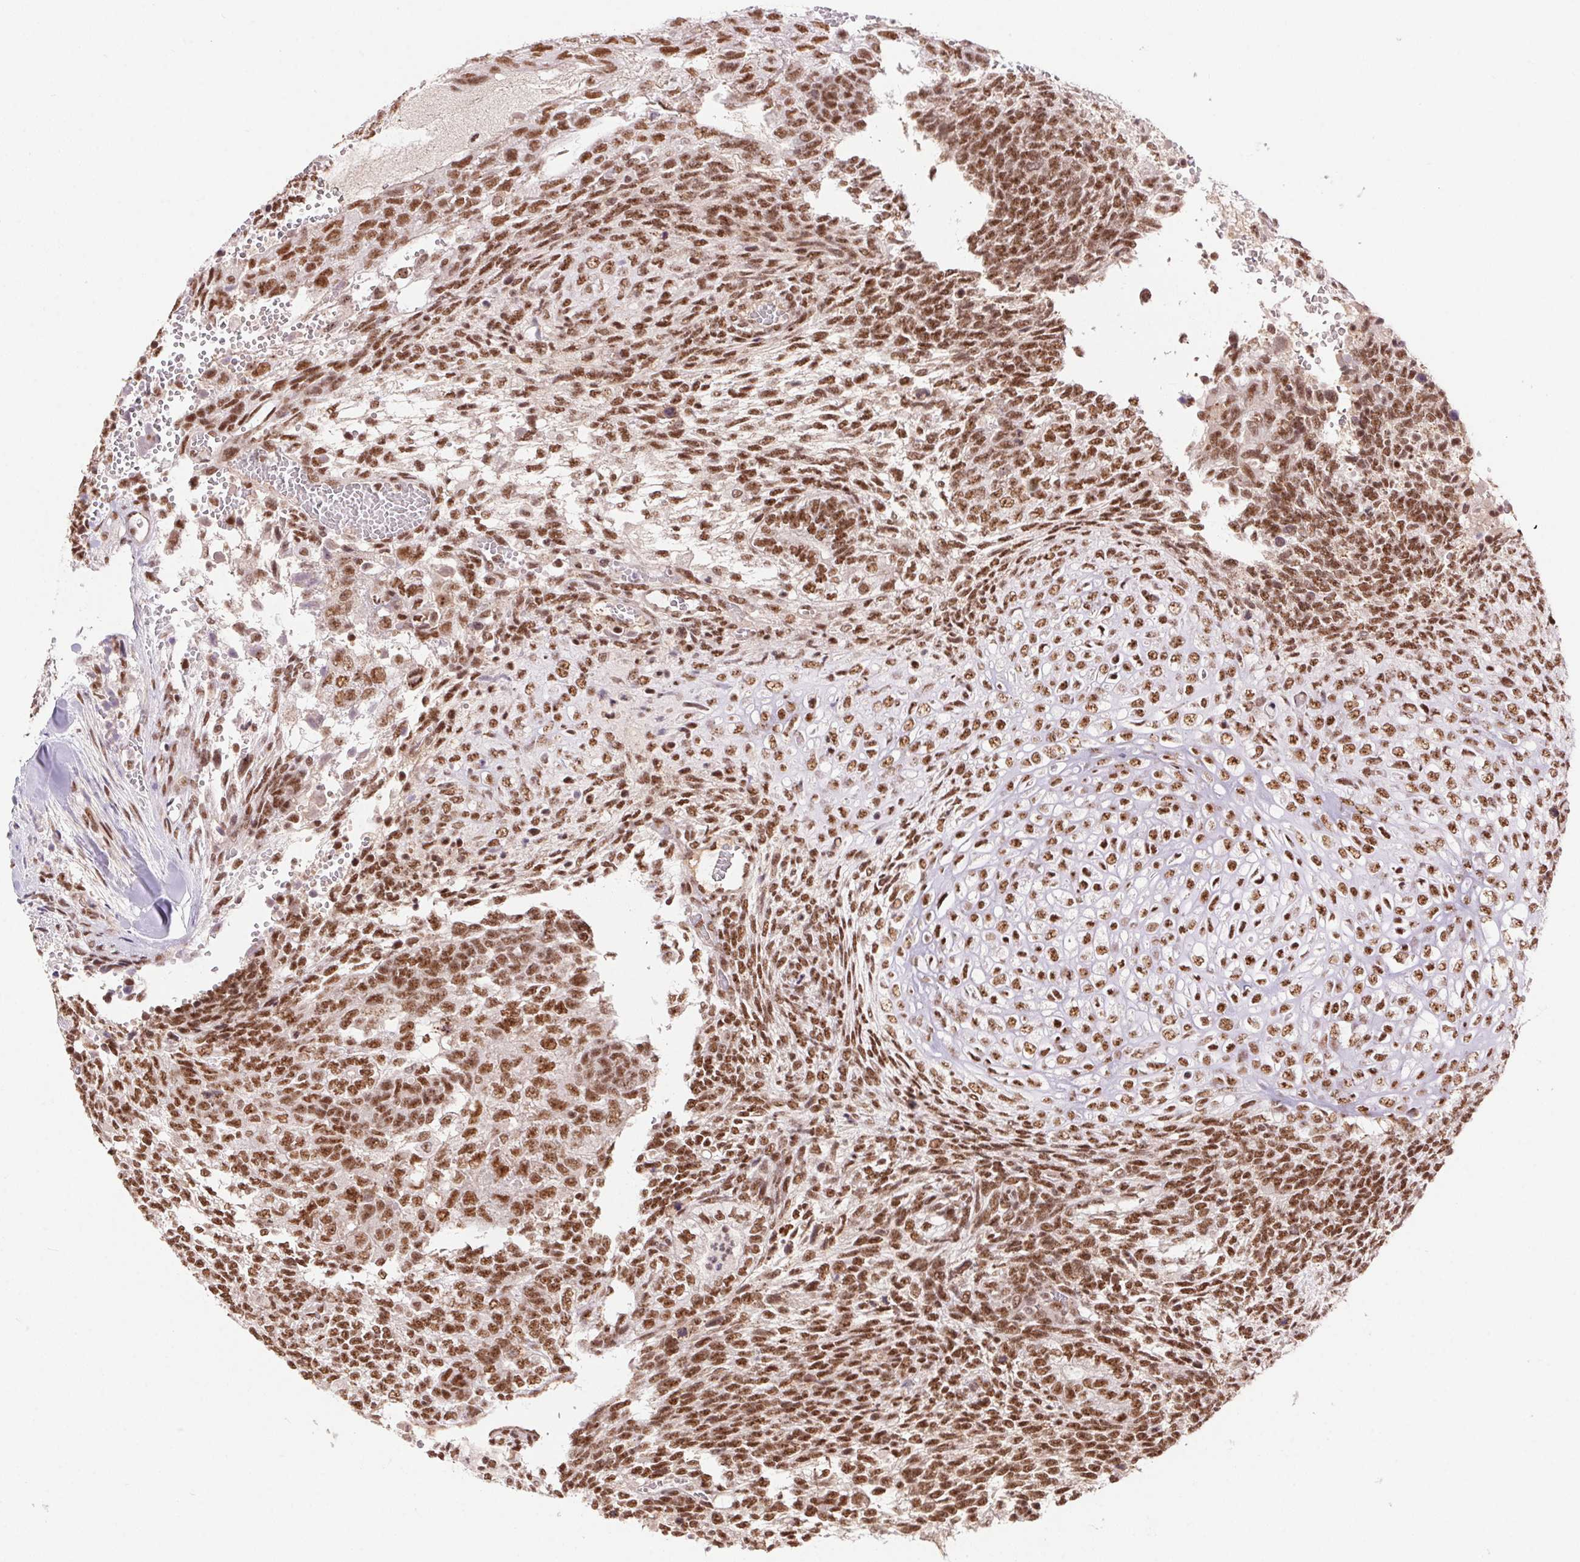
{"staining": {"intensity": "strong", "quantity": ">75%", "location": "nuclear"}, "tissue": "testis cancer", "cell_type": "Tumor cells", "image_type": "cancer", "snomed": [{"axis": "morphology", "description": "Normal tissue, NOS"}, {"axis": "morphology", "description": "Carcinoma, Embryonal, NOS"}, {"axis": "topography", "description": "Testis"}, {"axis": "topography", "description": "Epididymis"}], "caption": "Testis cancer stained for a protein (brown) demonstrates strong nuclear positive positivity in approximately >75% of tumor cells.", "gene": "DDX17", "patient": {"sex": "male", "age": 23}}